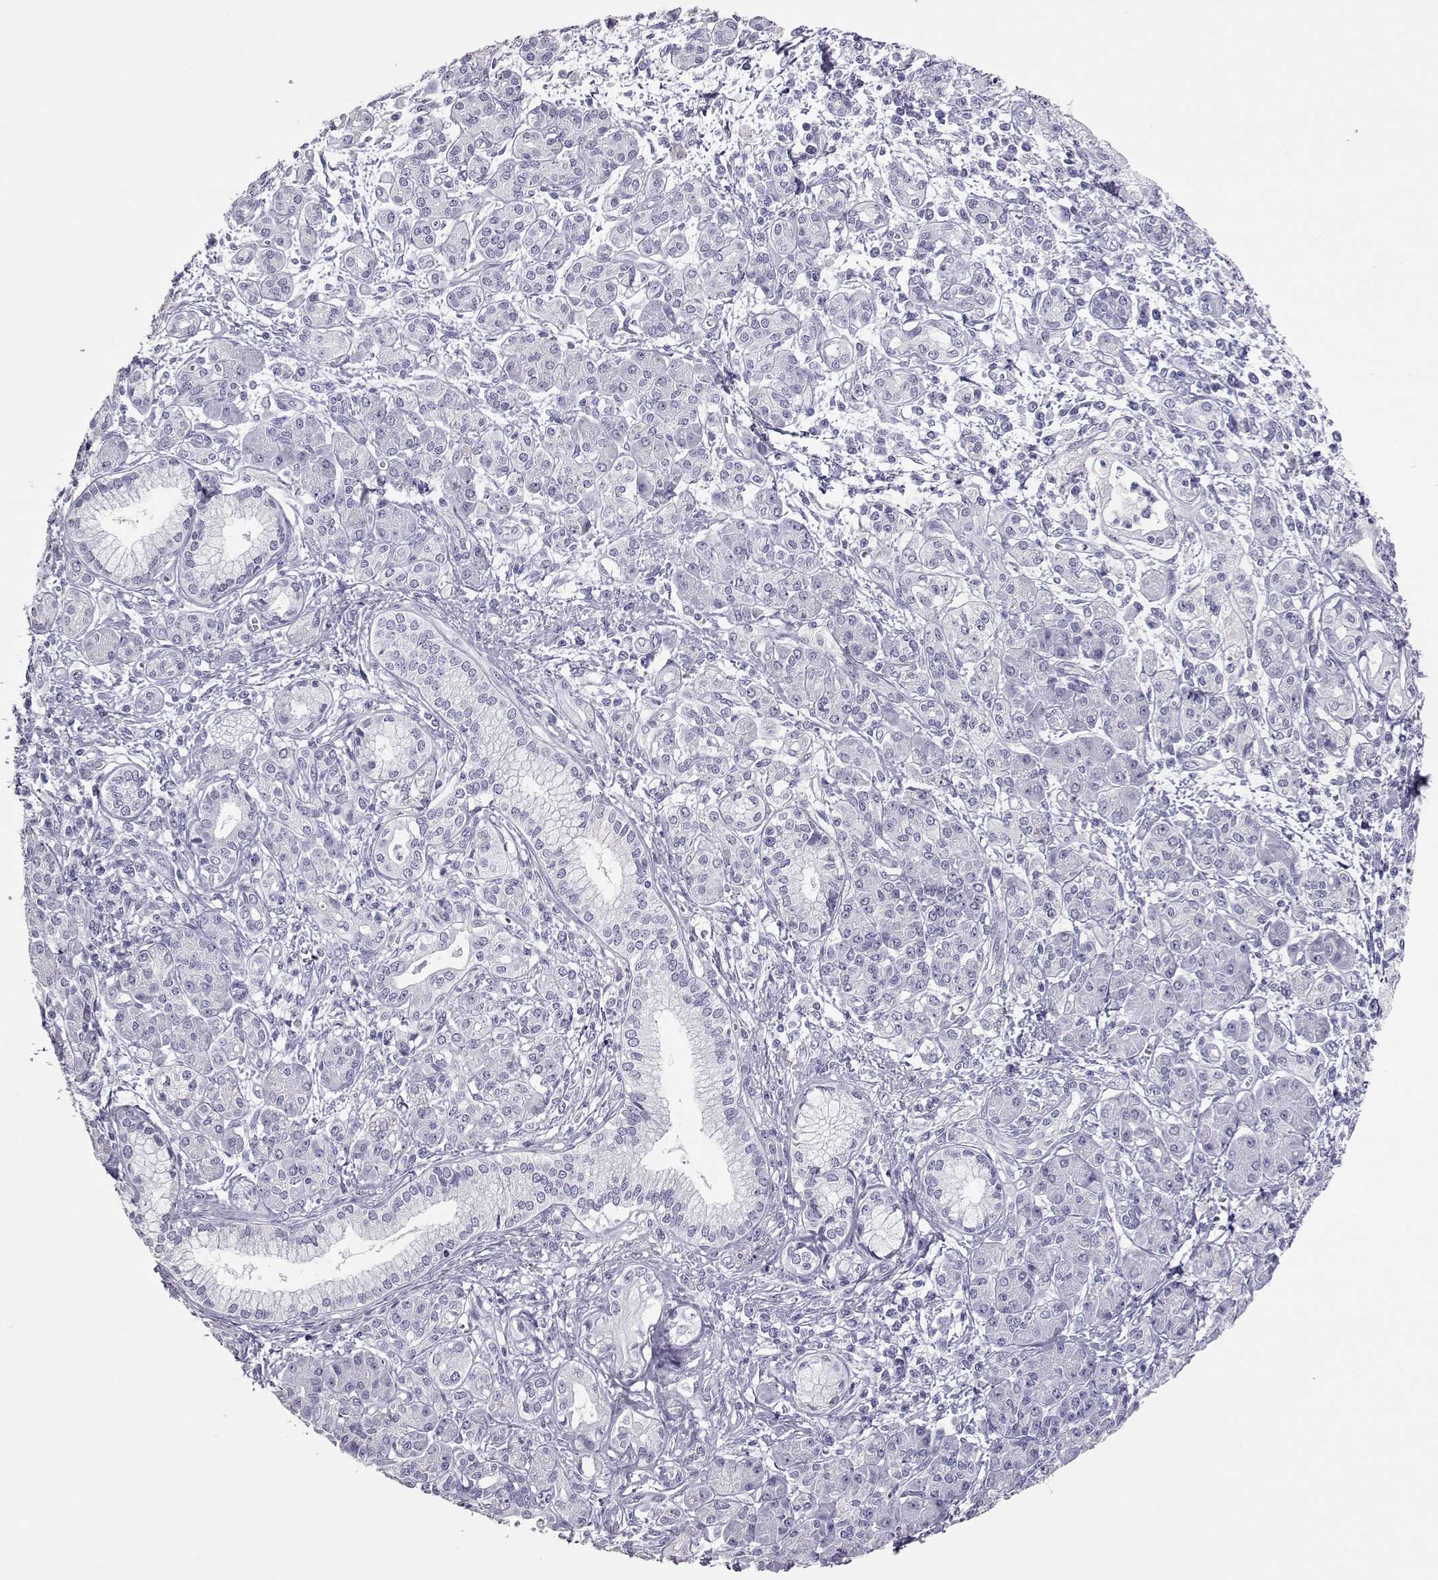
{"staining": {"intensity": "negative", "quantity": "none", "location": "none"}, "tissue": "pancreatic cancer", "cell_type": "Tumor cells", "image_type": "cancer", "snomed": [{"axis": "morphology", "description": "Adenocarcinoma, NOS"}, {"axis": "topography", "description": "Pancreas"}], "caption": "Tumor cells show no significant protein staining in pancreatic cancer. (Stains: DAB (3,3'-diaminobenzidine) immunohistochemistry with hematoxylin counter stain, Microscopy: brightfield microscopy at high magnification).", "gene": "PMCH", "patient": {"sex": "male", "age": 70}}